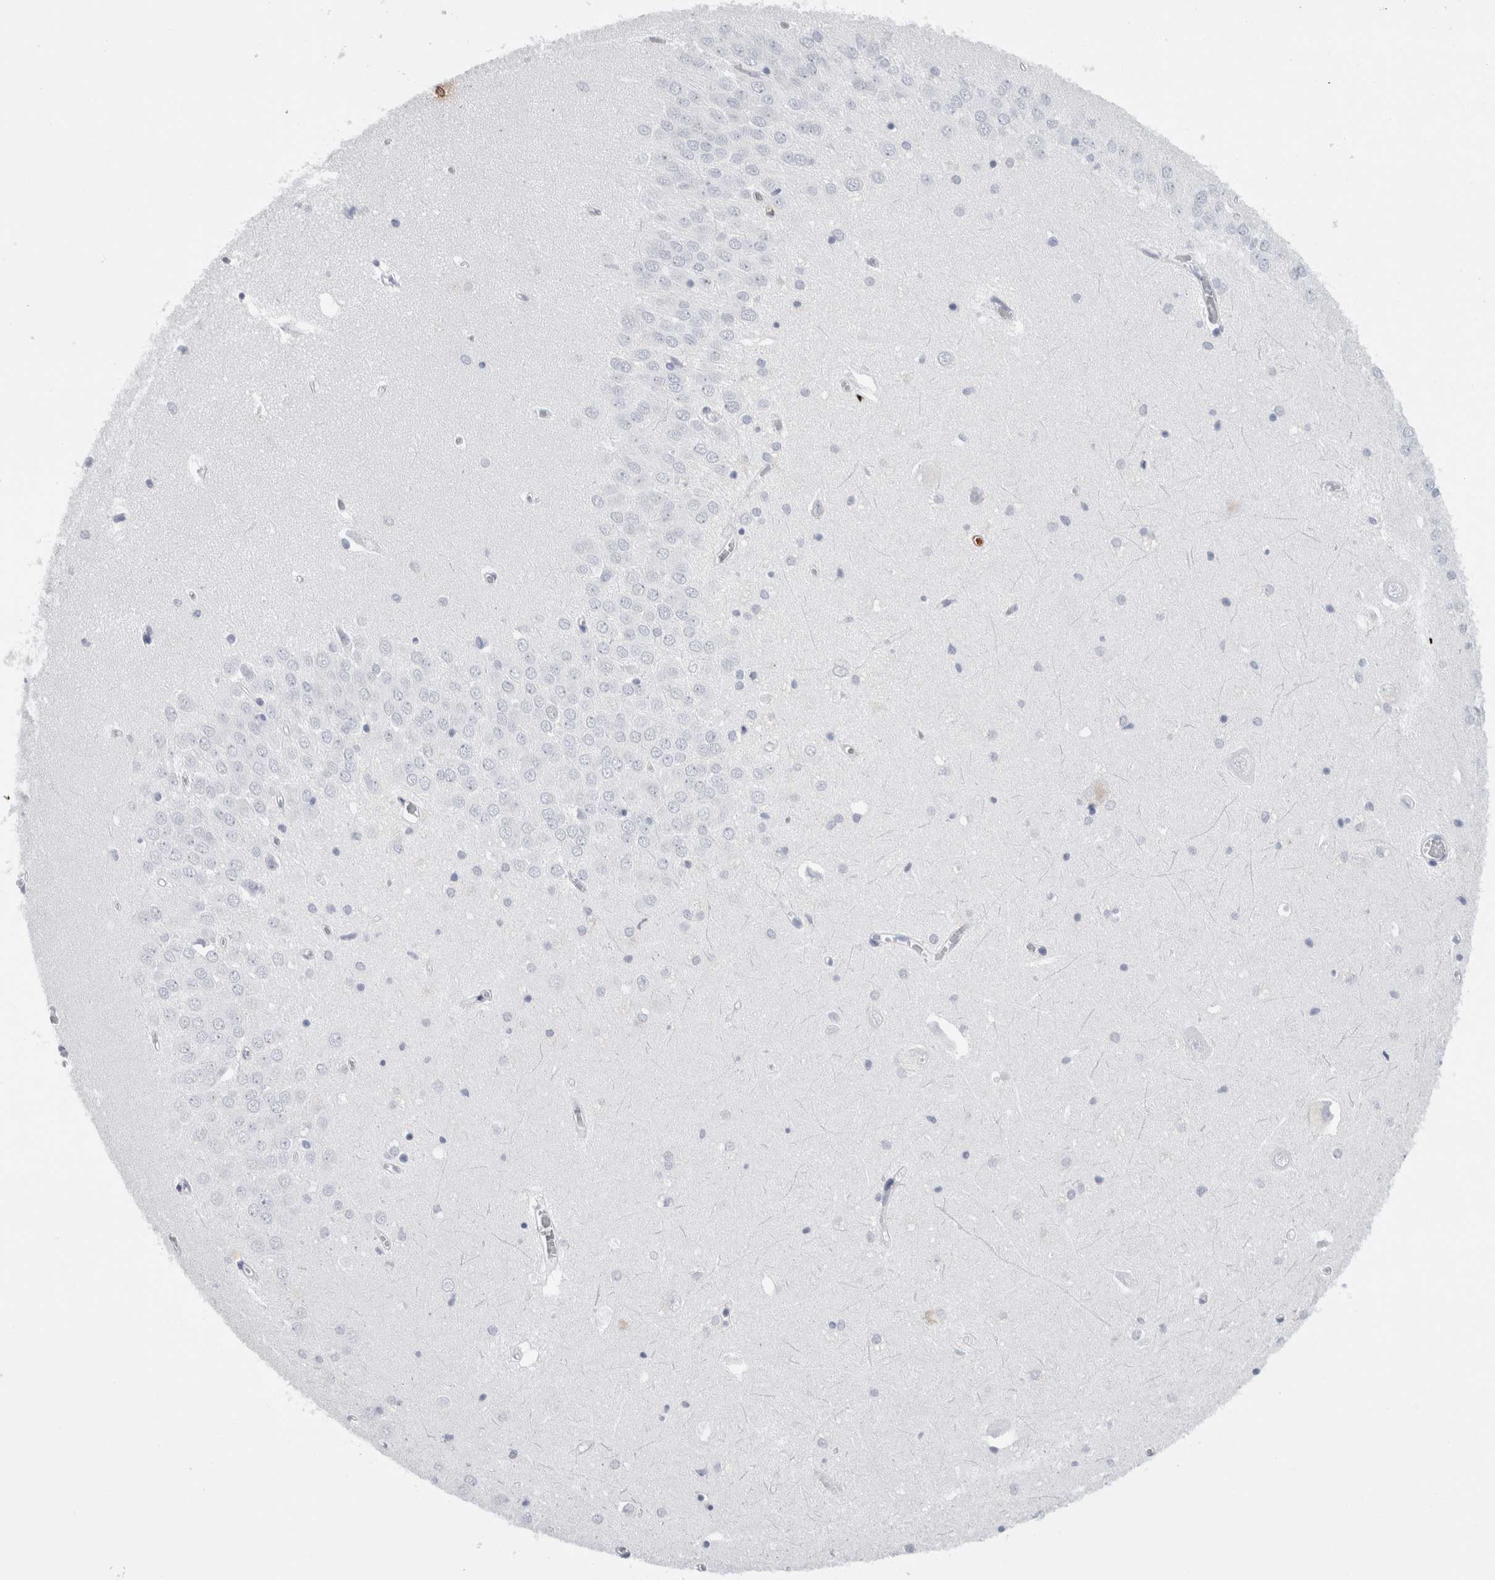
{"staining": {"intensity": "negative", "quantity": "none", "location": "none"}, "tissue": "hippocampus", "cell_type": "Glial cells", "image_type": "normal", "snomed": [{"axis": "morphology", "description": "Normal tissue, NOS"}, {"axis": "topography", "description": "Hippocampus"}], "caption": "This is an immunohistochemistry histopathology image of benign hippocampus. There is no staining in glial cells.", "gene": "S100A8", "patient": {"sex": "male", "age": 70}}